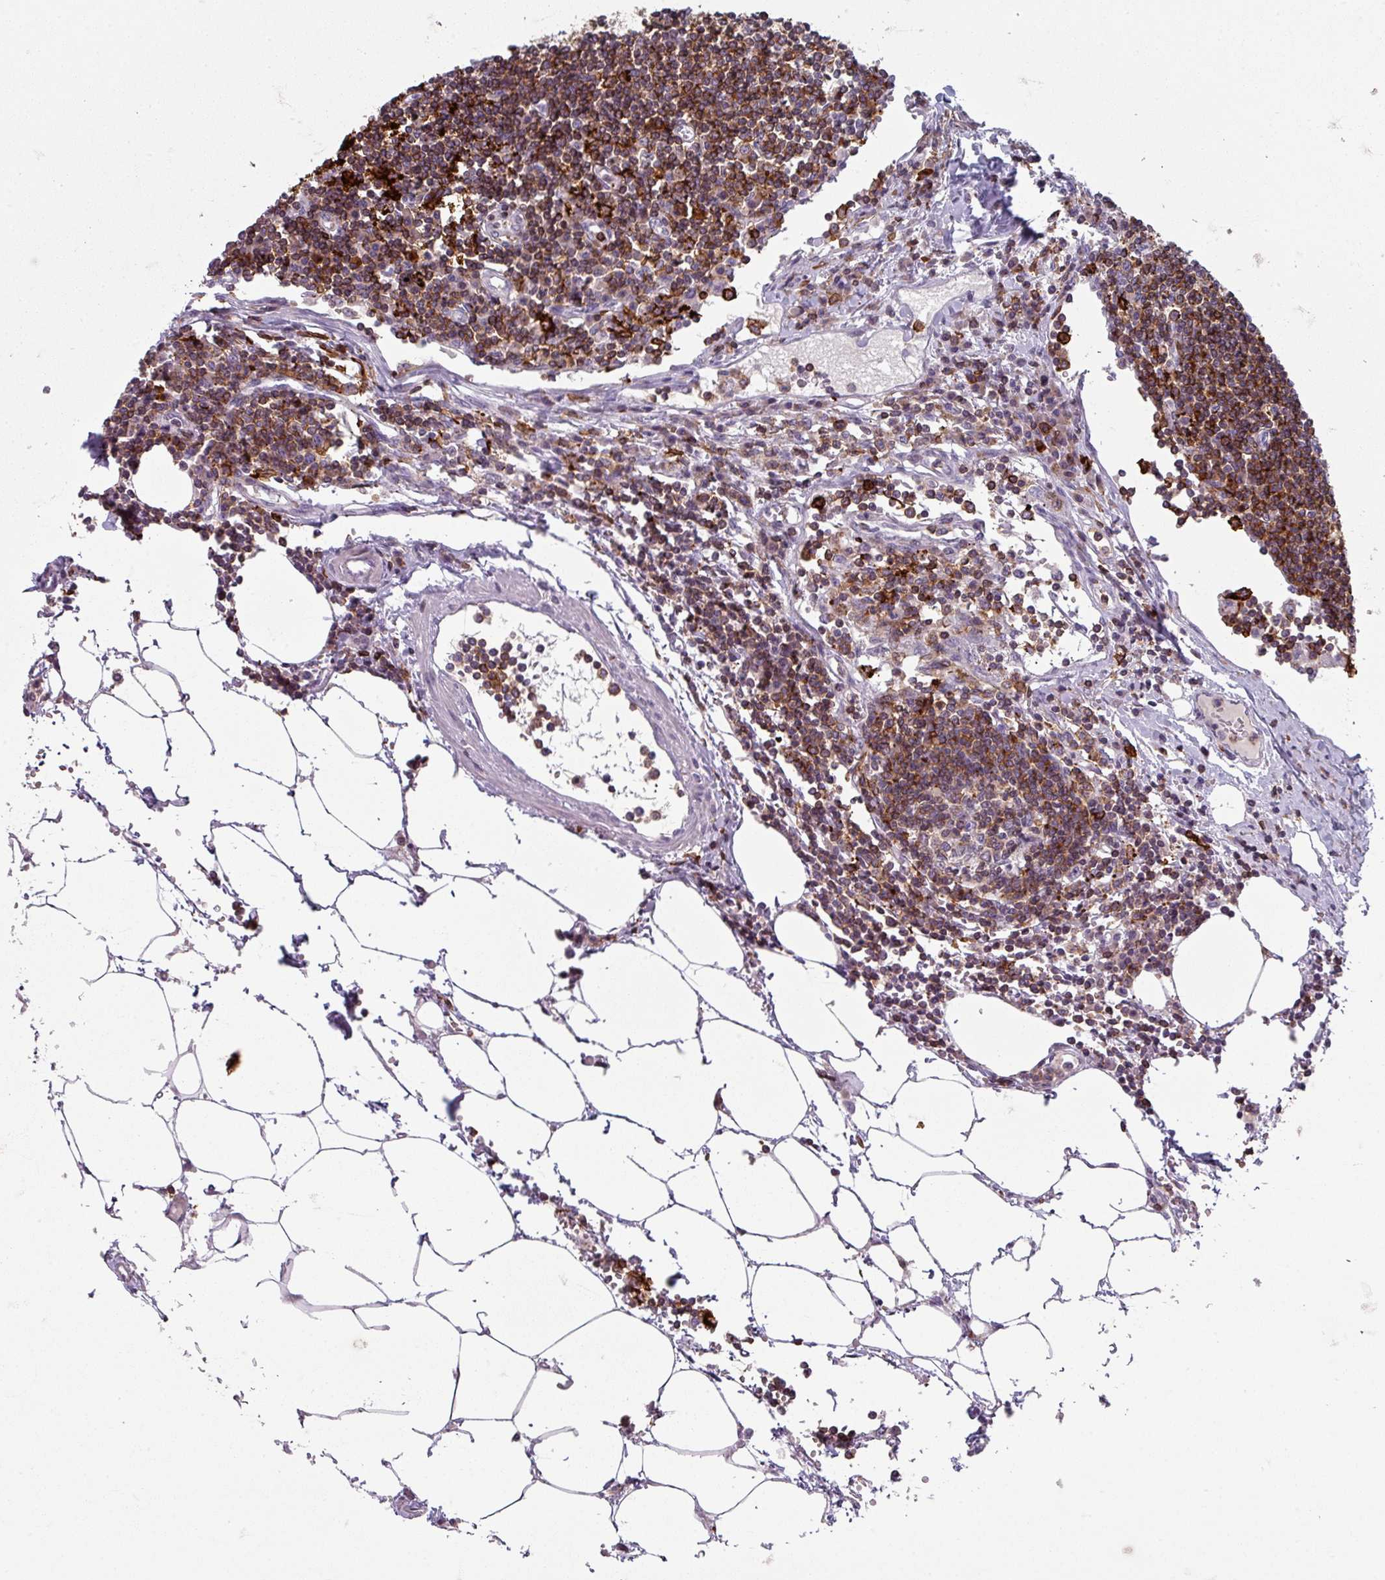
{"staining": {"intensity": "strong", "quantity": ">75%", "location": "cytoplasmic/membranous"}, "tissue": "lymph node", "cell_type": "Germinal center cells", "image_type": "normal", "snomed": [{"axis": "morphology", "description": "Adenocarcinoma, NOS"}, {"axis": "topography", "description": "Lymph node"}], "caption": "Protein positivity by immunohistochemistry (IHC) exhibits strong cytoplasmic/membranous expression in approximately >75% of germinal center cells in unremarkable lymph node.", "gene": "NEDD9", "patient": {"sex": "female", "age": 62}}